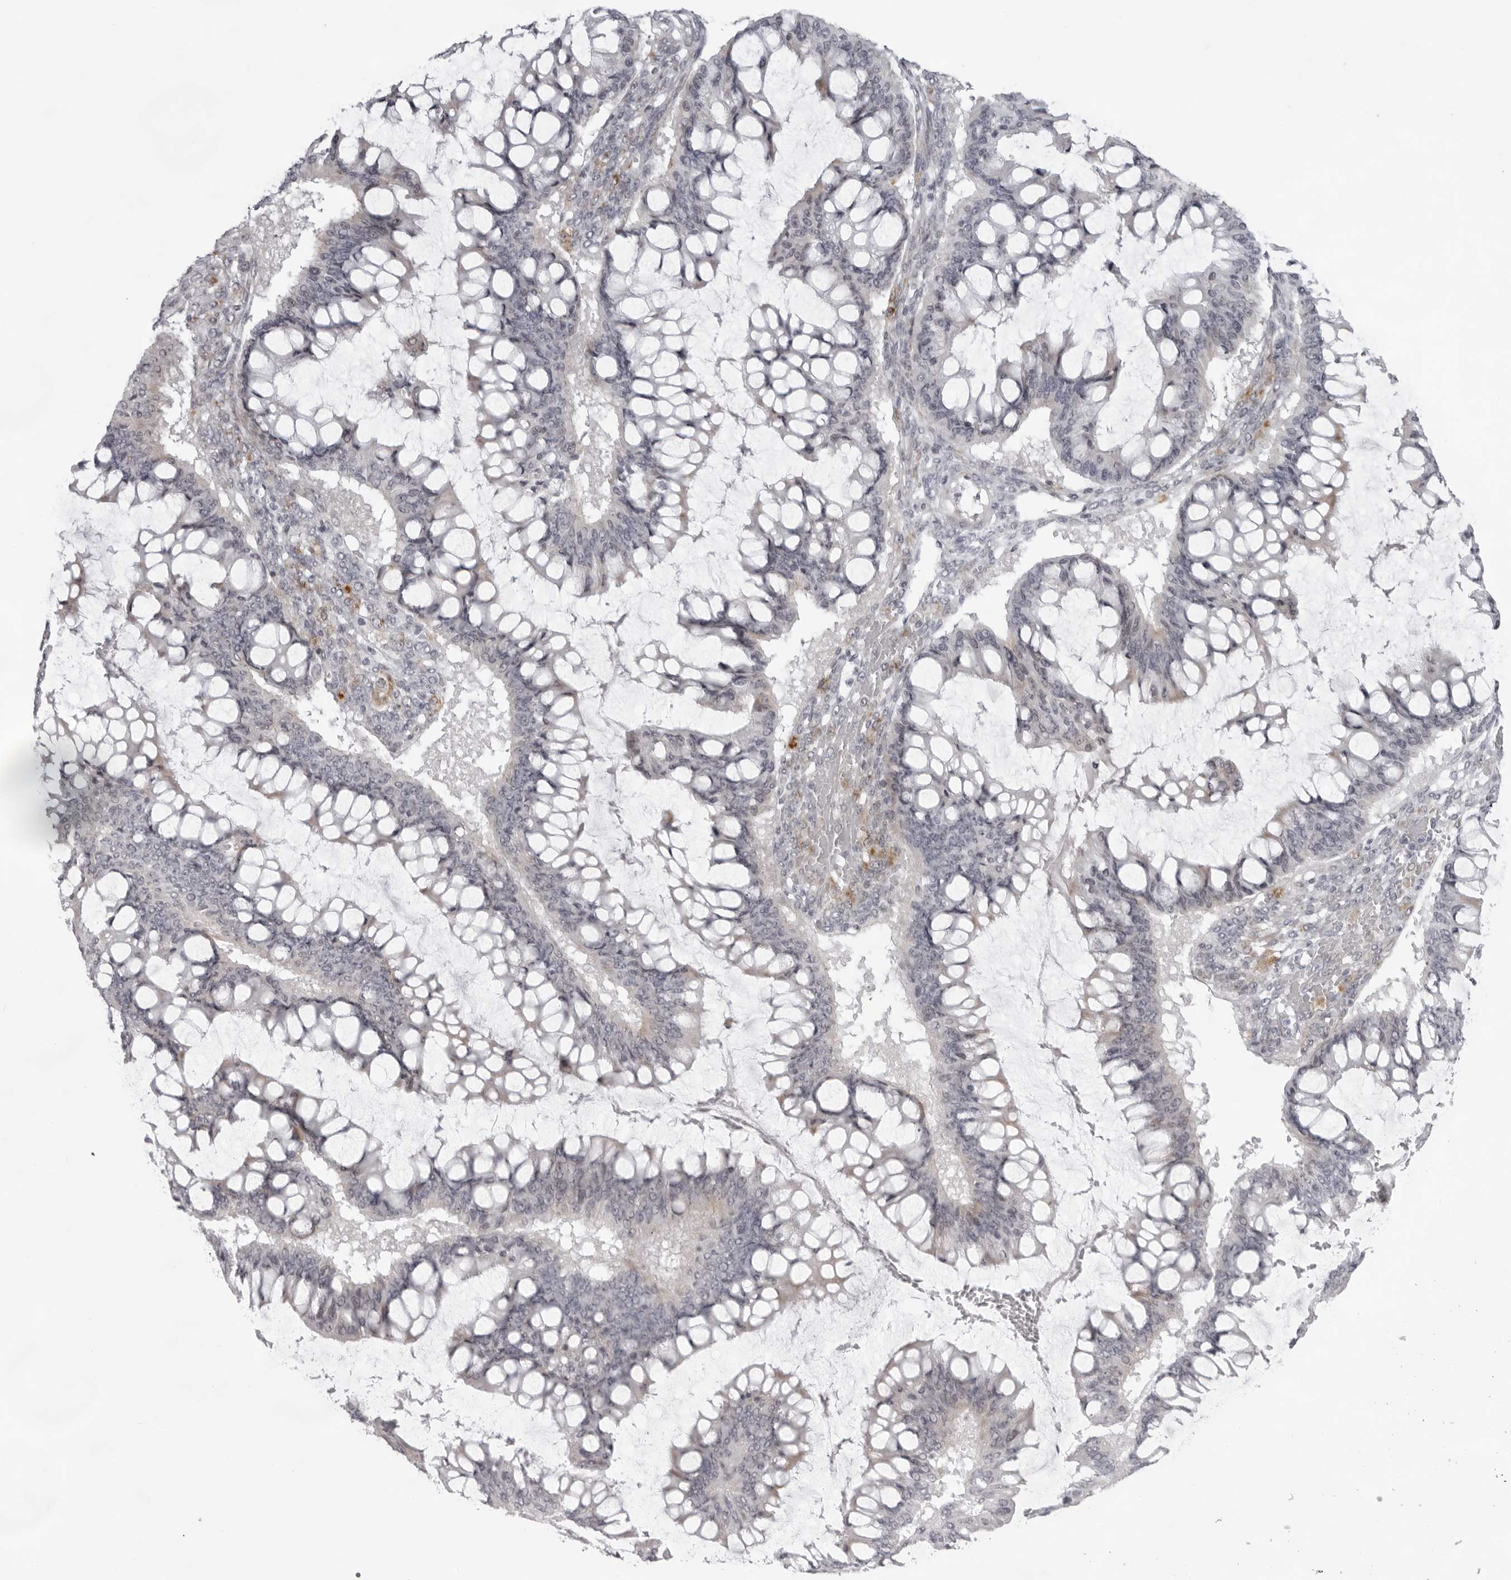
{"staining": {"intensity": "weak", "quantity": "<25%", "location": "cytoplasmic/membranous"}, "tissue": "ovarian cancer", "cell_type": "Tumor cells", "image_type": "cancer", "snomed": [{"axis": "morphology", "description": "Cystadenocarcinoma, mucinous, NOS"}, {"axis": "topography", "description": "Ovary"}], "caption": "Ovarian mucinous cystadenocarcinoma stained for a protein using IHC displays no positivity tumor cells.", "gene": "NUDT18", "patient": {"sex": "female", "age": 73}}